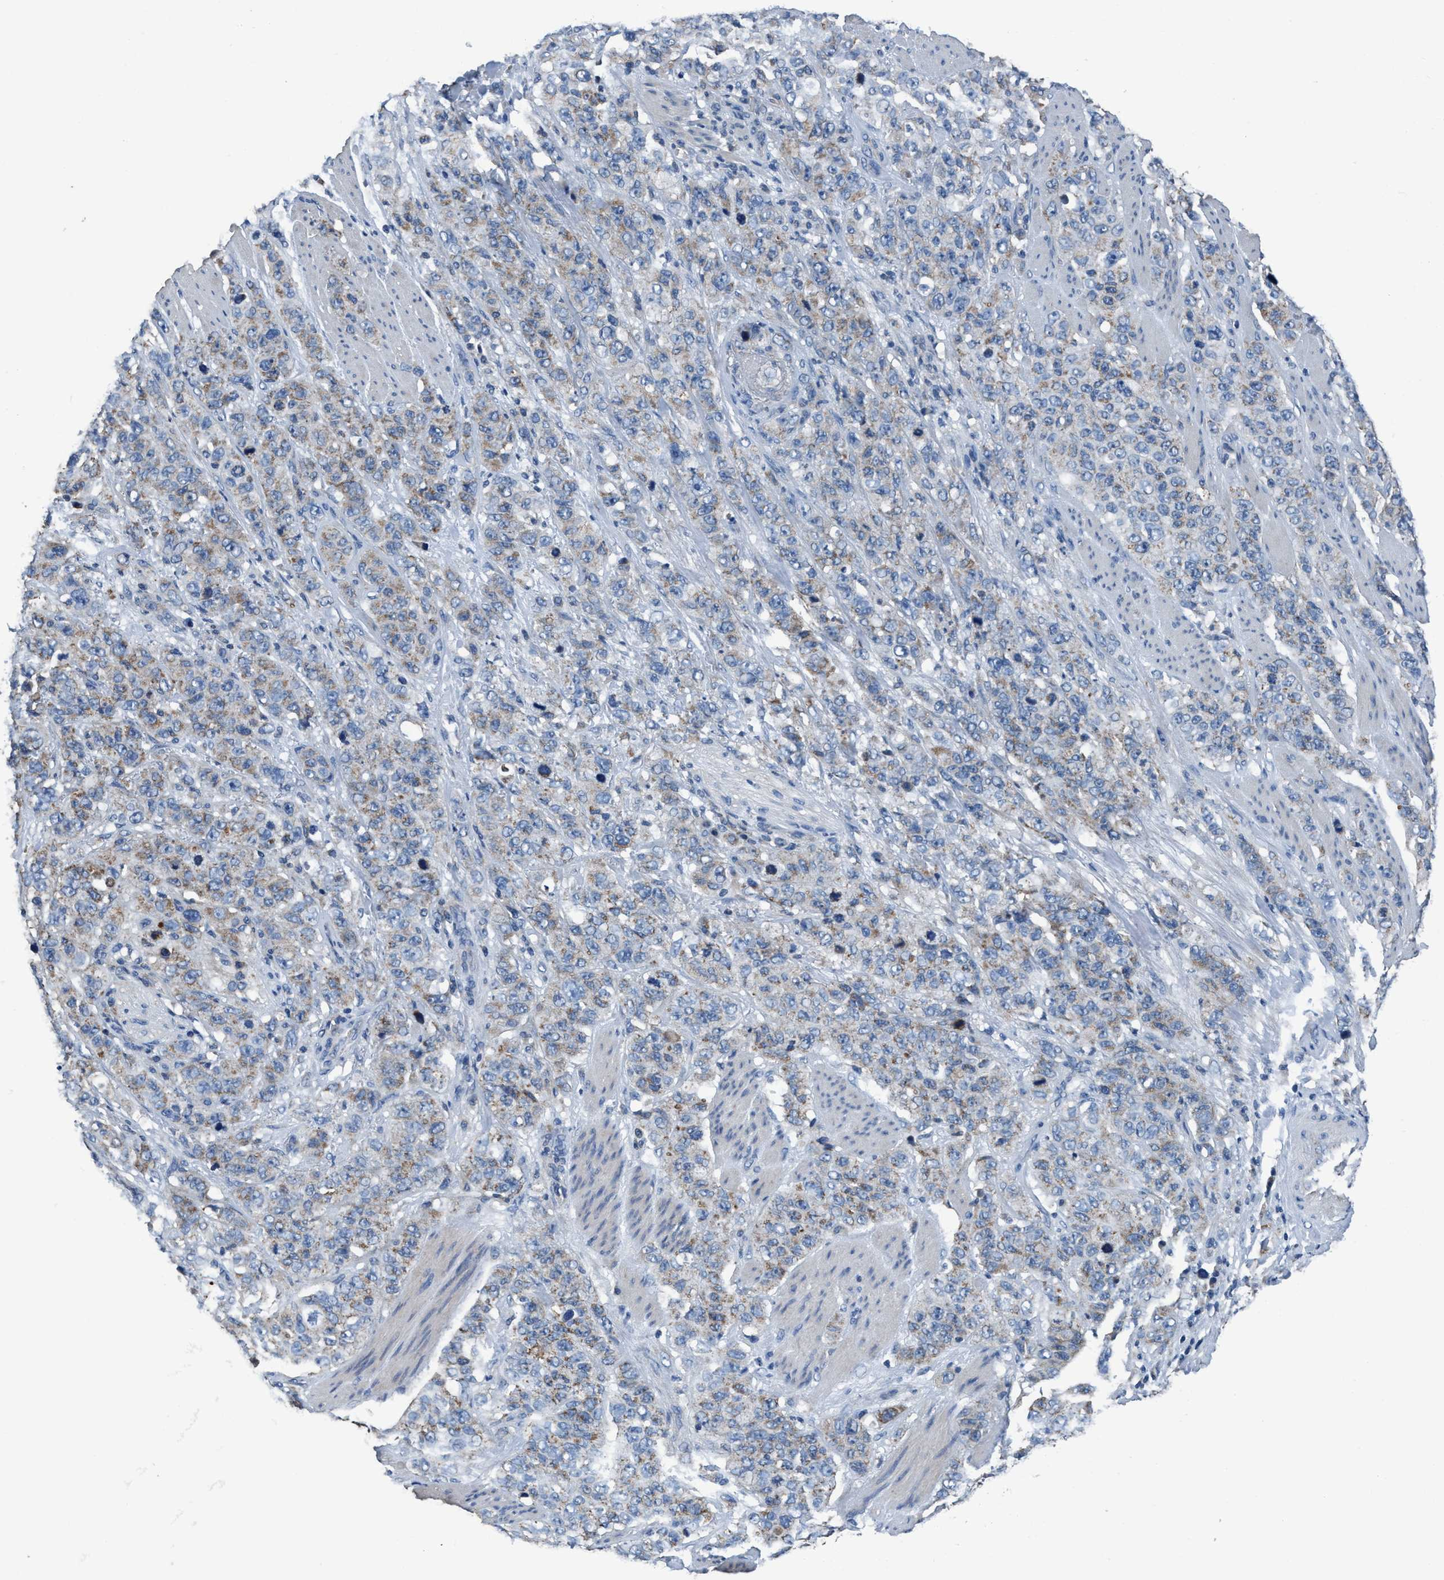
{"staining": {"intensity": "weak", "quantity": "25%-75%", "location": "cytoplasmic/membranous"}, "tissue": "stomach cancer", "cell_type": "Tumor cells", "image_type": "cancer", "snomed": [{"axis": "morphology", "description": "Adenocarcinoma, NOS"}, {"axis": "topography", "description": "Stomach"}], "caption": "Stomach cancer stained with immunohistochemistry (IHC) shows weak cytoplasmic/membranous staining in about 25%-75% of tumor cells.", "gene": "ANKFN1", "patient": {"sex": "male", "age": 48}}